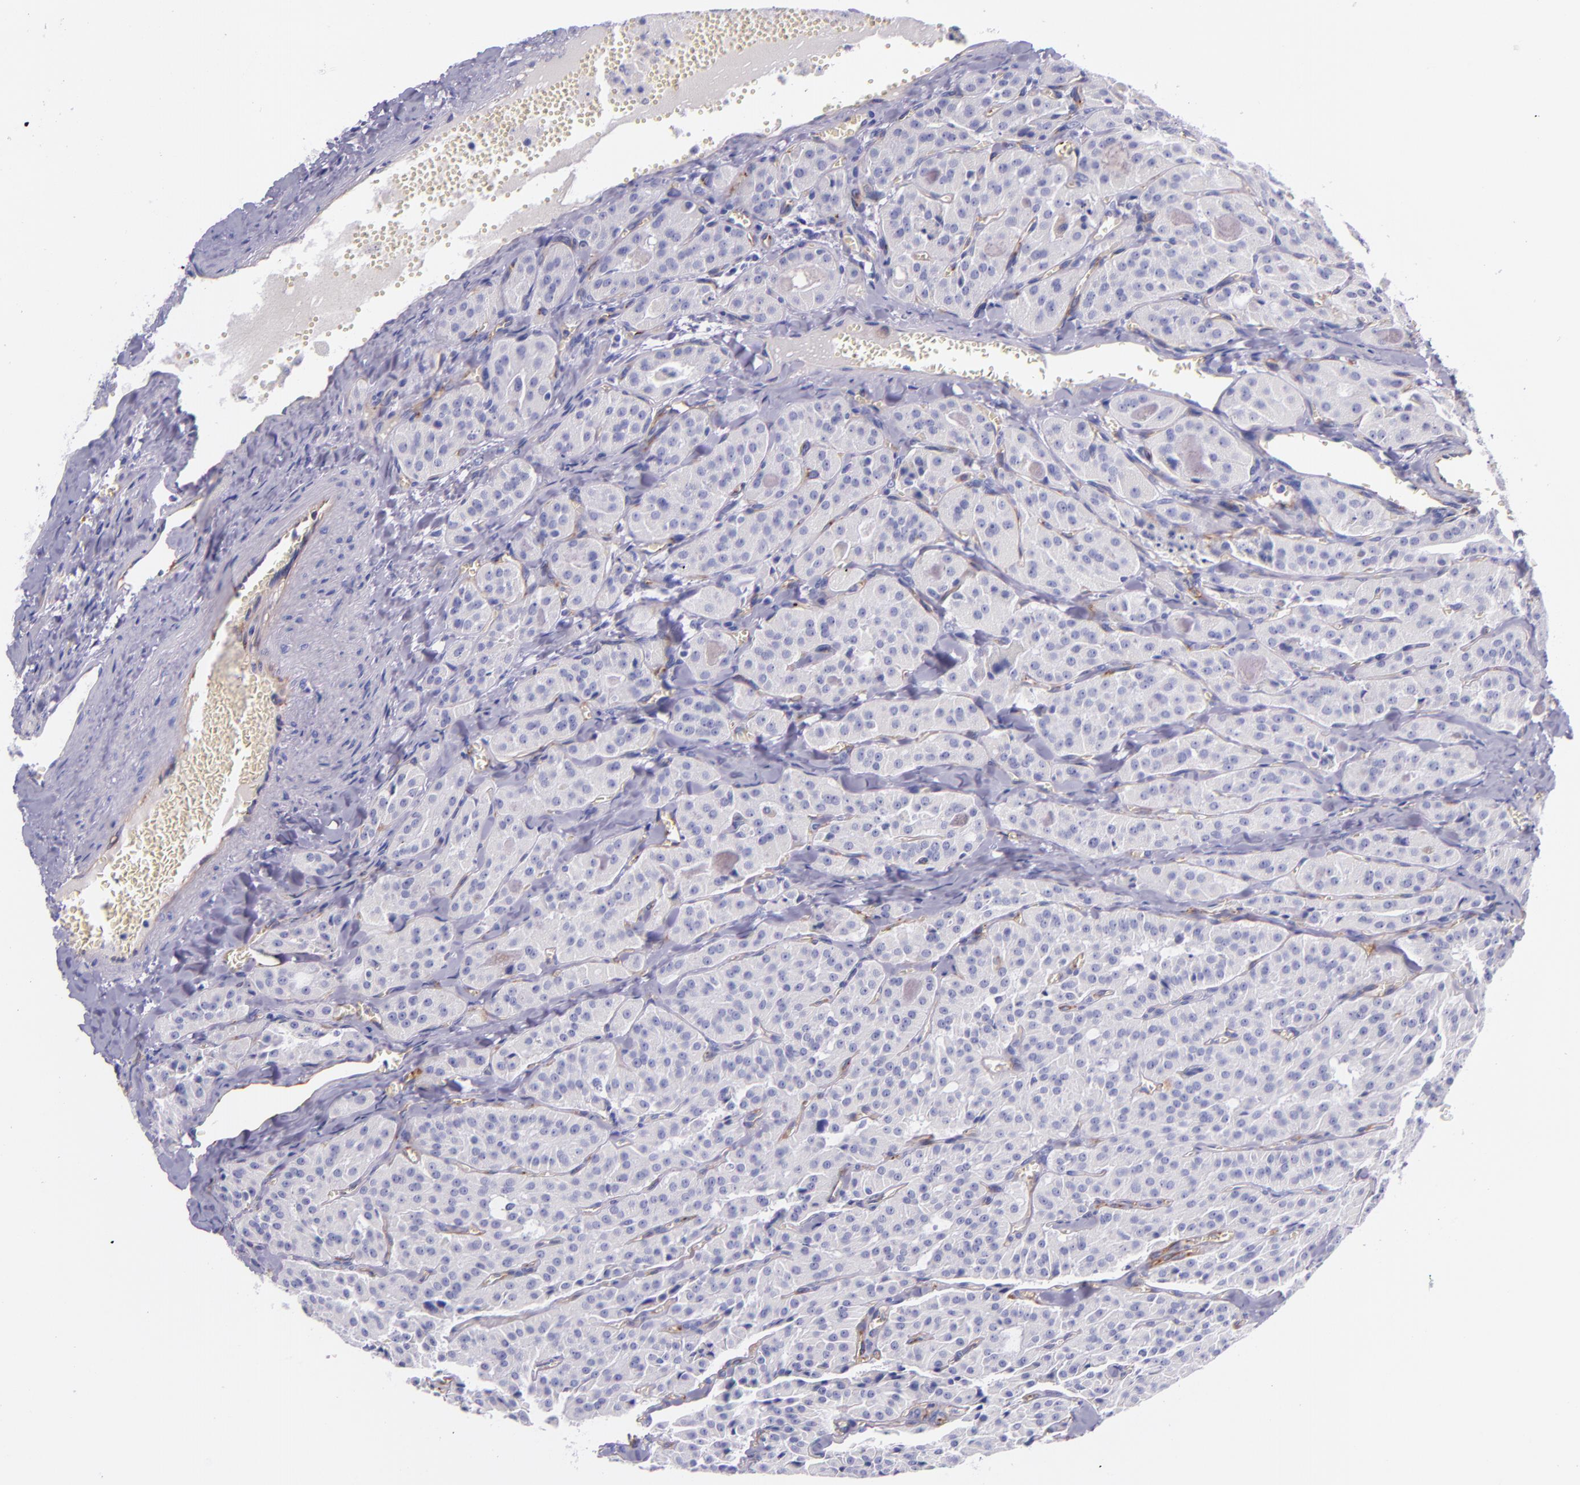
{"staining": {"intensity": "negative", "quantity": "none", "location": "none"}, "tissue": "thyroid cancer", "cell_type": "Tumor cells", "image_type": "cancer", "snomed": [{"axis": "morphology", "description": "Carcinoma, NOS"}, {"axis": "topography", "description": "Thyroid gland"}], "caption": "Photomicrograph shows no significant protein positivity in tumor cells of carcinoma (thyroid).", "gene": "NOS3", "patient": {"sex": "male", "age": 76}}